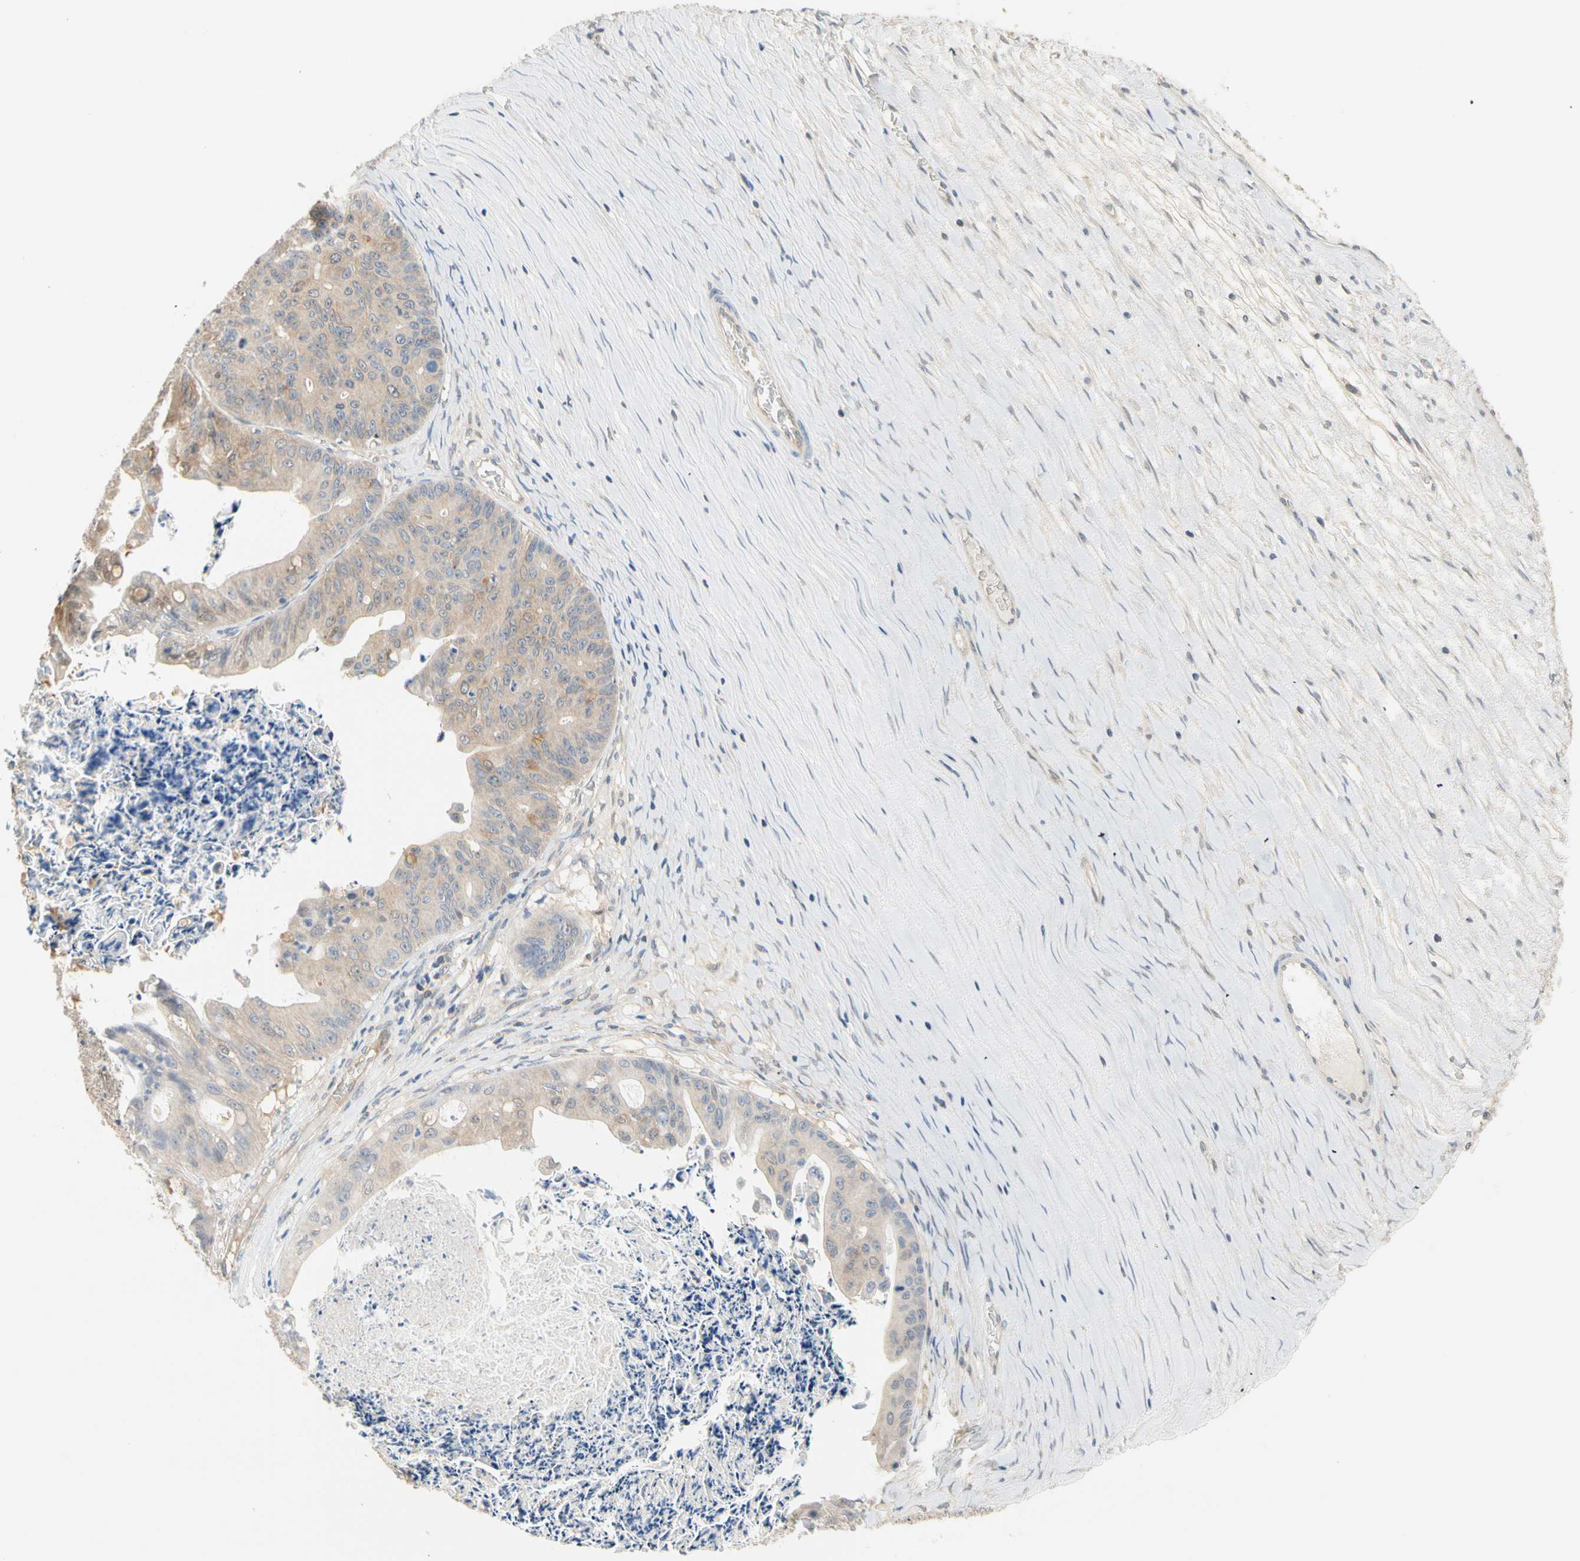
{"staining": {"intensity": "weak", "quantity": ">75%", "location": "cytoplasmic/membranous"}, "tissue": "ovarian cancer", "cell_type": "Tumor cells", "image_type": "cancer", "snomed": [{"axis": "morphology", "description": "Cystadenocarcinoma, mucinous, NOS"}, {"axis": "topography", "description": "Ovary"}], "caption": "There is low levels of weak cytoplasmic/membranous expression in tumor cells of ovarian cancer (mucinous cystadenocarcinoma), as demonstrated by immunohistochemical staining (brown color).", "gene": "MPI", "patient": {"sex": "female", "age": 37}}